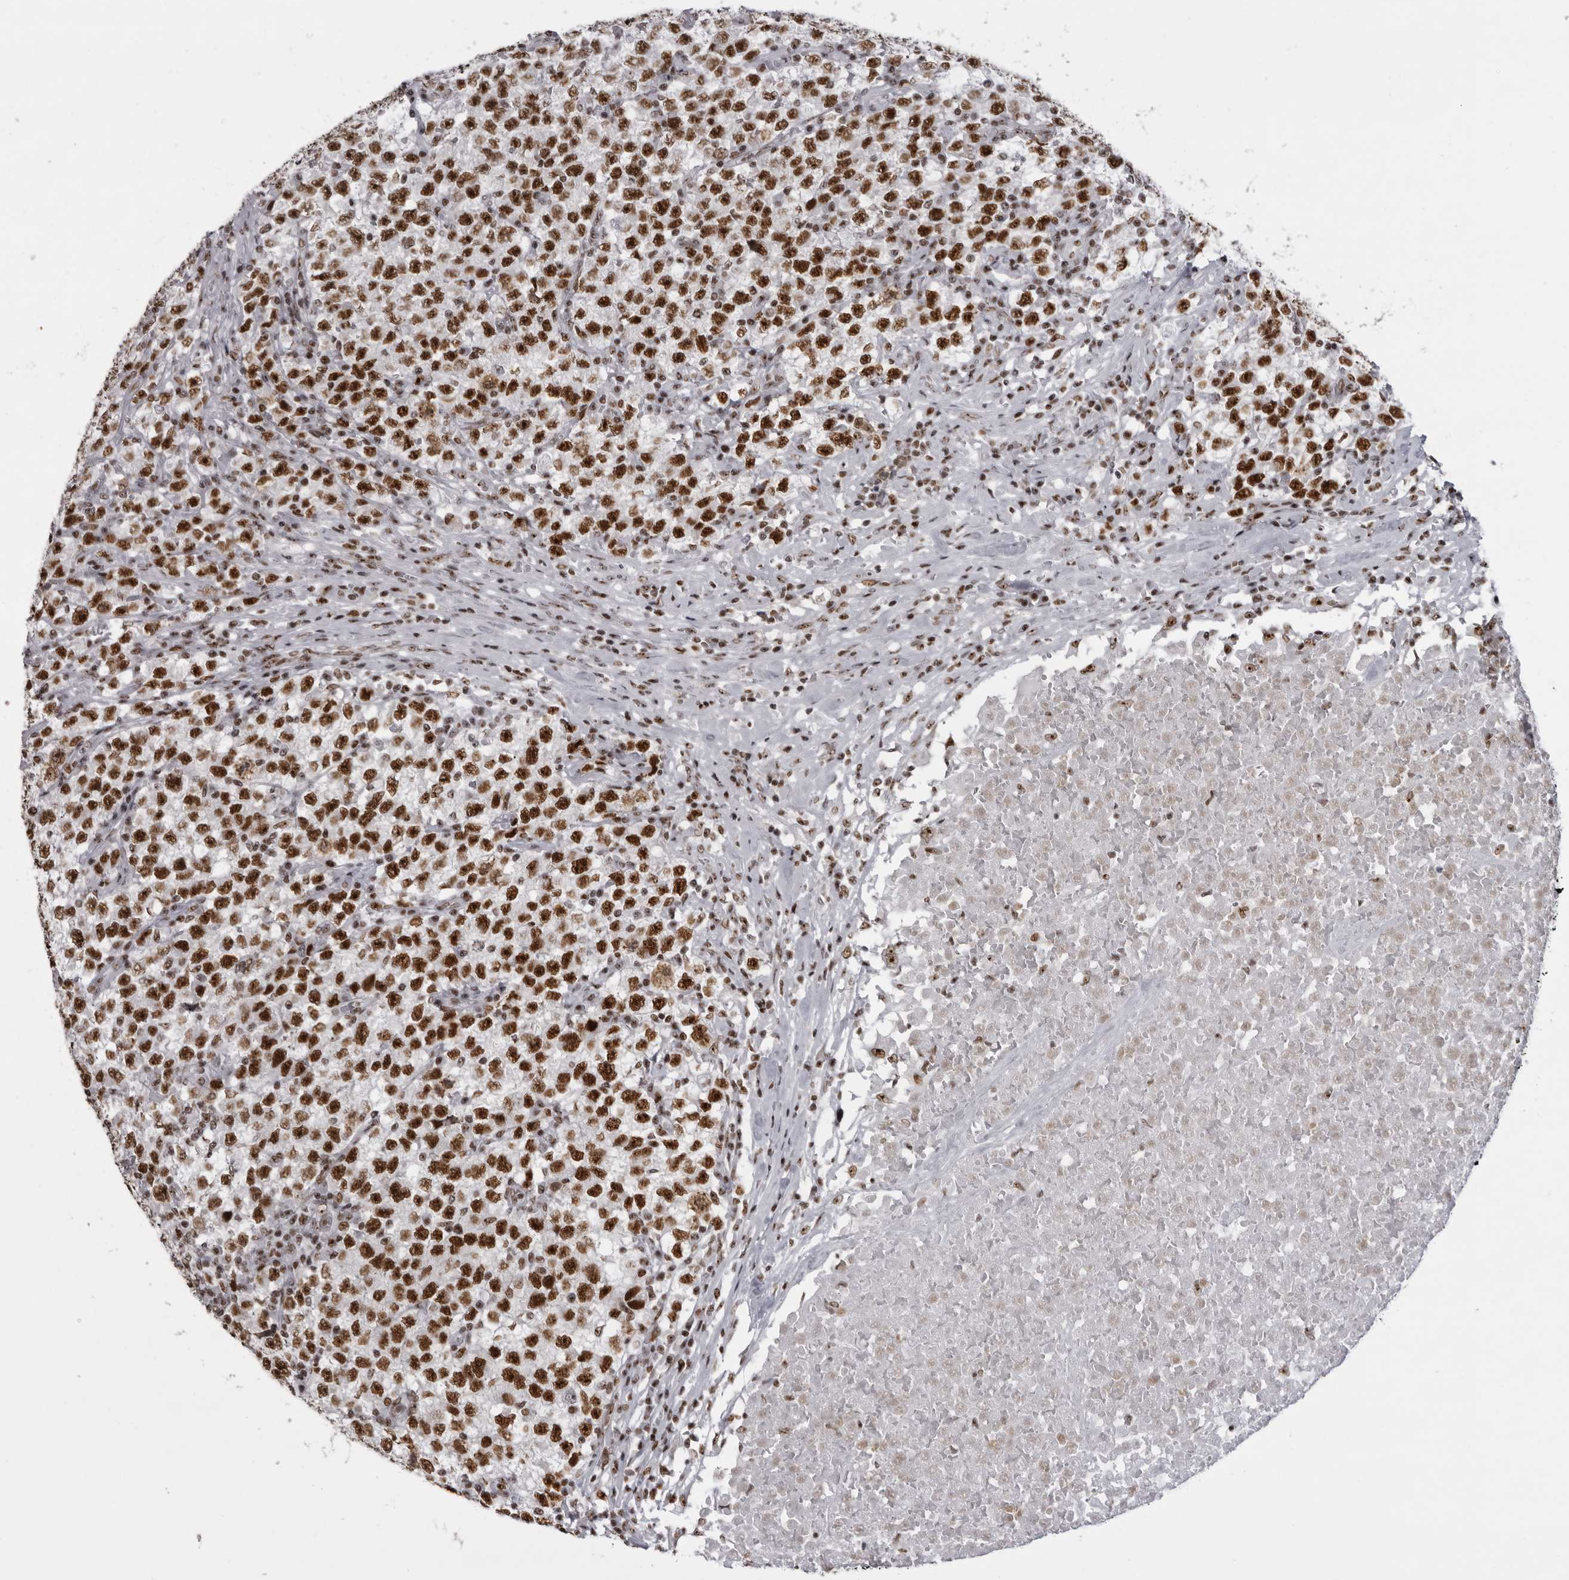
{"staining": {"intensity": "strong", "quantity": ">75%", "location": "nuclear"}, "tissue": "testis cancer", "cell_type": "Tumor cells", "image_type": "cancer", "snomed": [{"axis": "morphology", "description": "Seminoma, NOS"}, {"axis": "topography", "description": "Testis"}], "caption": "The histopathology image reveals a brown stain indicating the presence of a protein in the nuclear of tumor cells in testis cancer (seminoma). Nuclei are stained in blue.", "gene": "DHX9", "patient": {"sex": "male", "age": 22}}